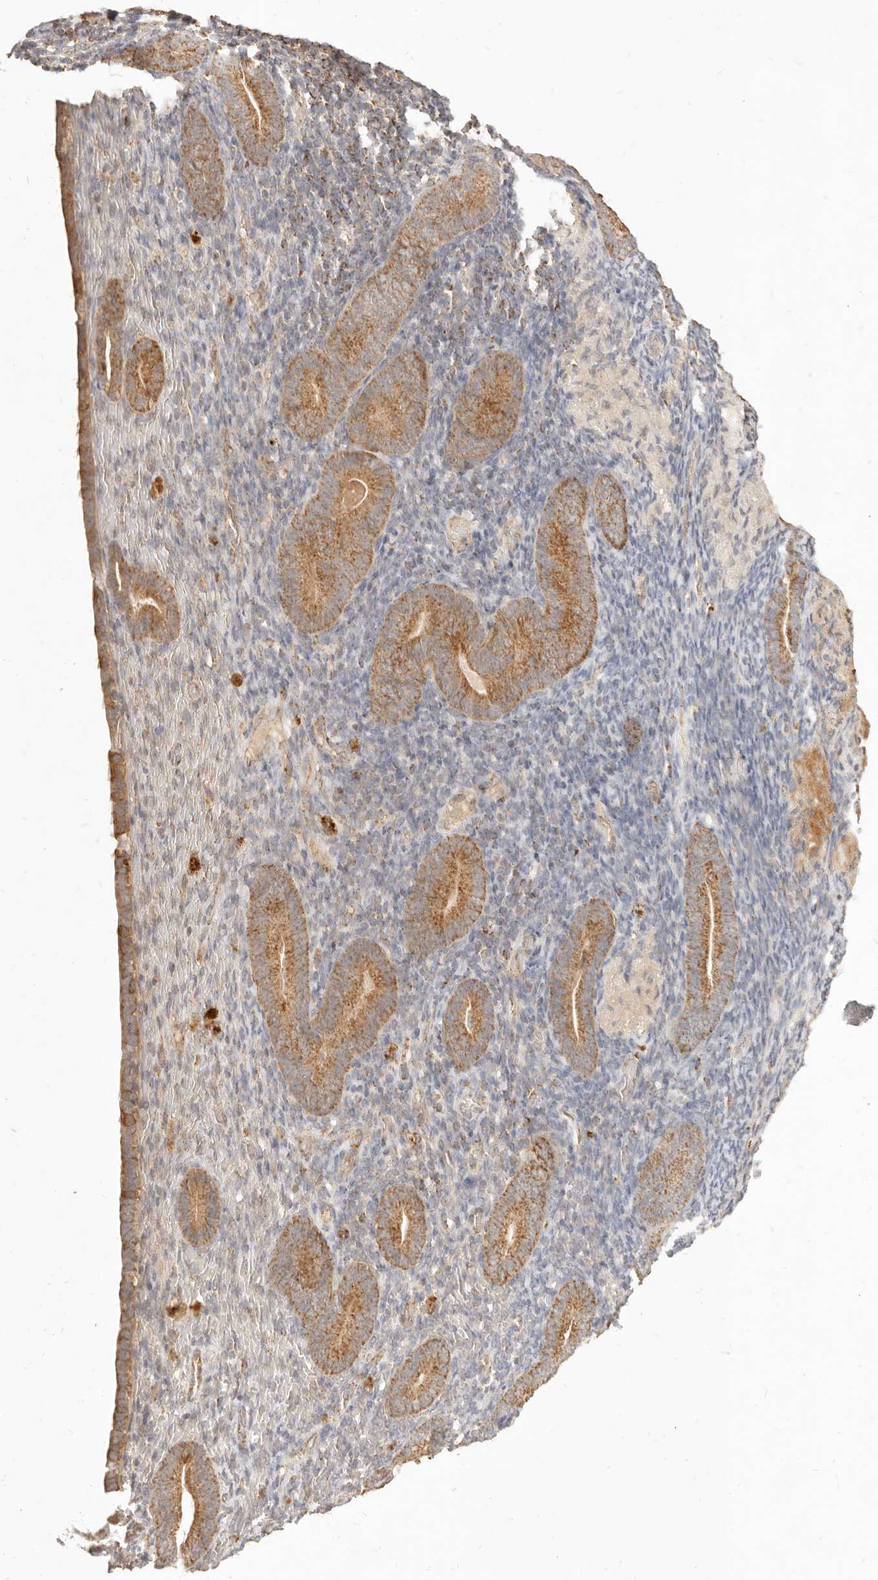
{"staining": {"intensity": "weak", "quantity": "25%-75%", "location": "cytoplasmic/membranous"}, "tissue": "endometrium", "cell_type": "Cells in endometrial stroma", "image_type": "normal", "snomed": [{"axis": "morphology", "description": "Normal tissue, NOS"}, {"axis": "topography", "description": "Endometrium"}], "caption": "Protein analysis of unremarkable endometrium displays weak cytoplasmic/membranous positivity in about 25%-75% of cells in endometrial stroma.", "gene": "CPLANE2", "patient": {"sex": "female", "age": 51}}